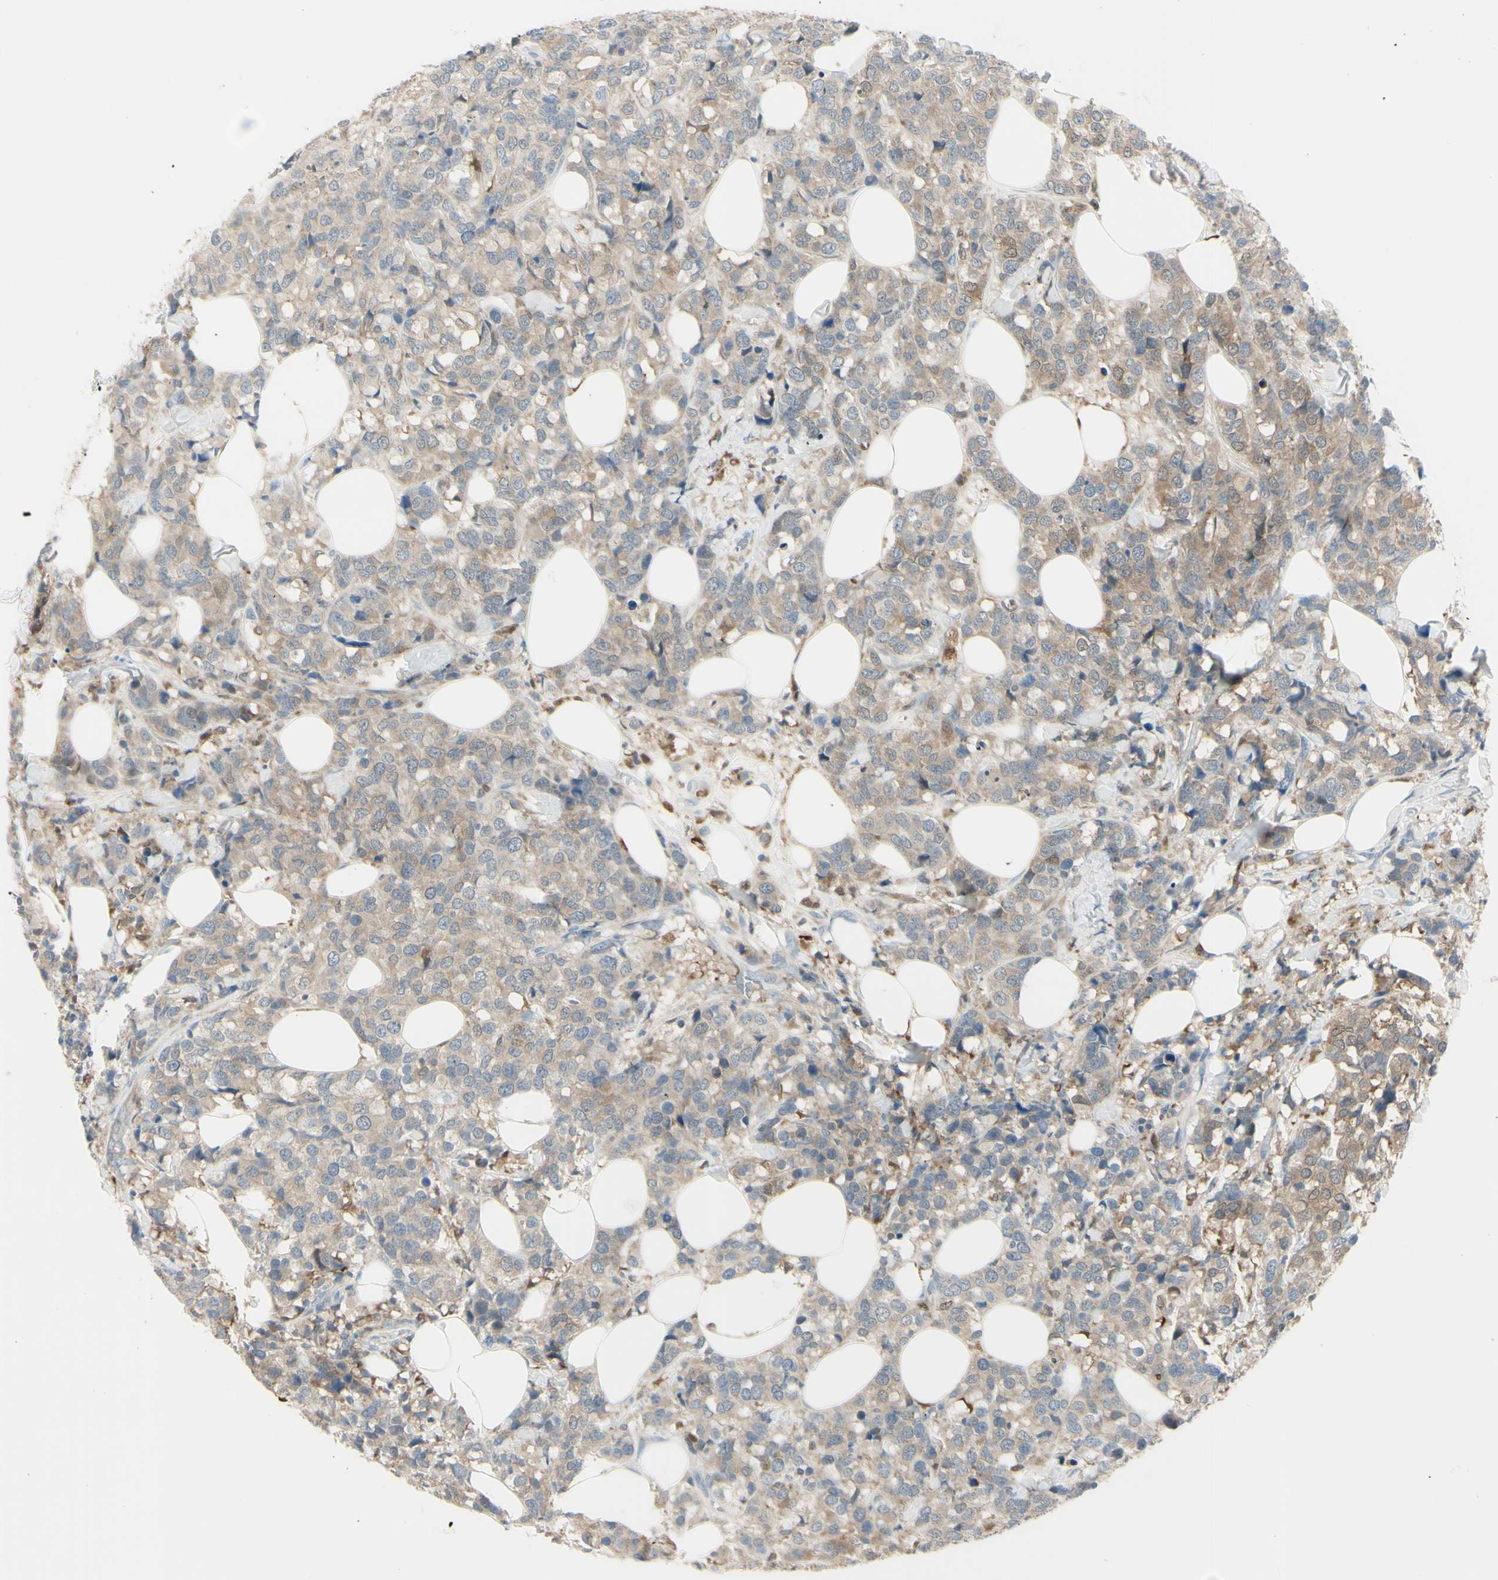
{"staining": {"intensity": "weak", "quantity": ">75%", "location": "cytoplasmic/membranous"}, "tissue": "breast cancer", "cell_type": "Tumor cells", "image_type": "cancer", "snomed": [{"axis": "morphology", "description": "Lobular carcinoma"}, {"axis": "topography", "description": "Breast"}], "caption": "Breast cancer tissue exhibits weak cytoplasmic/membranous expression in about >75% of tumor cells, visualized by immunohistochemistry.", "gene": "CYRIB", "patient": {"sex": "female", "age": 59}}